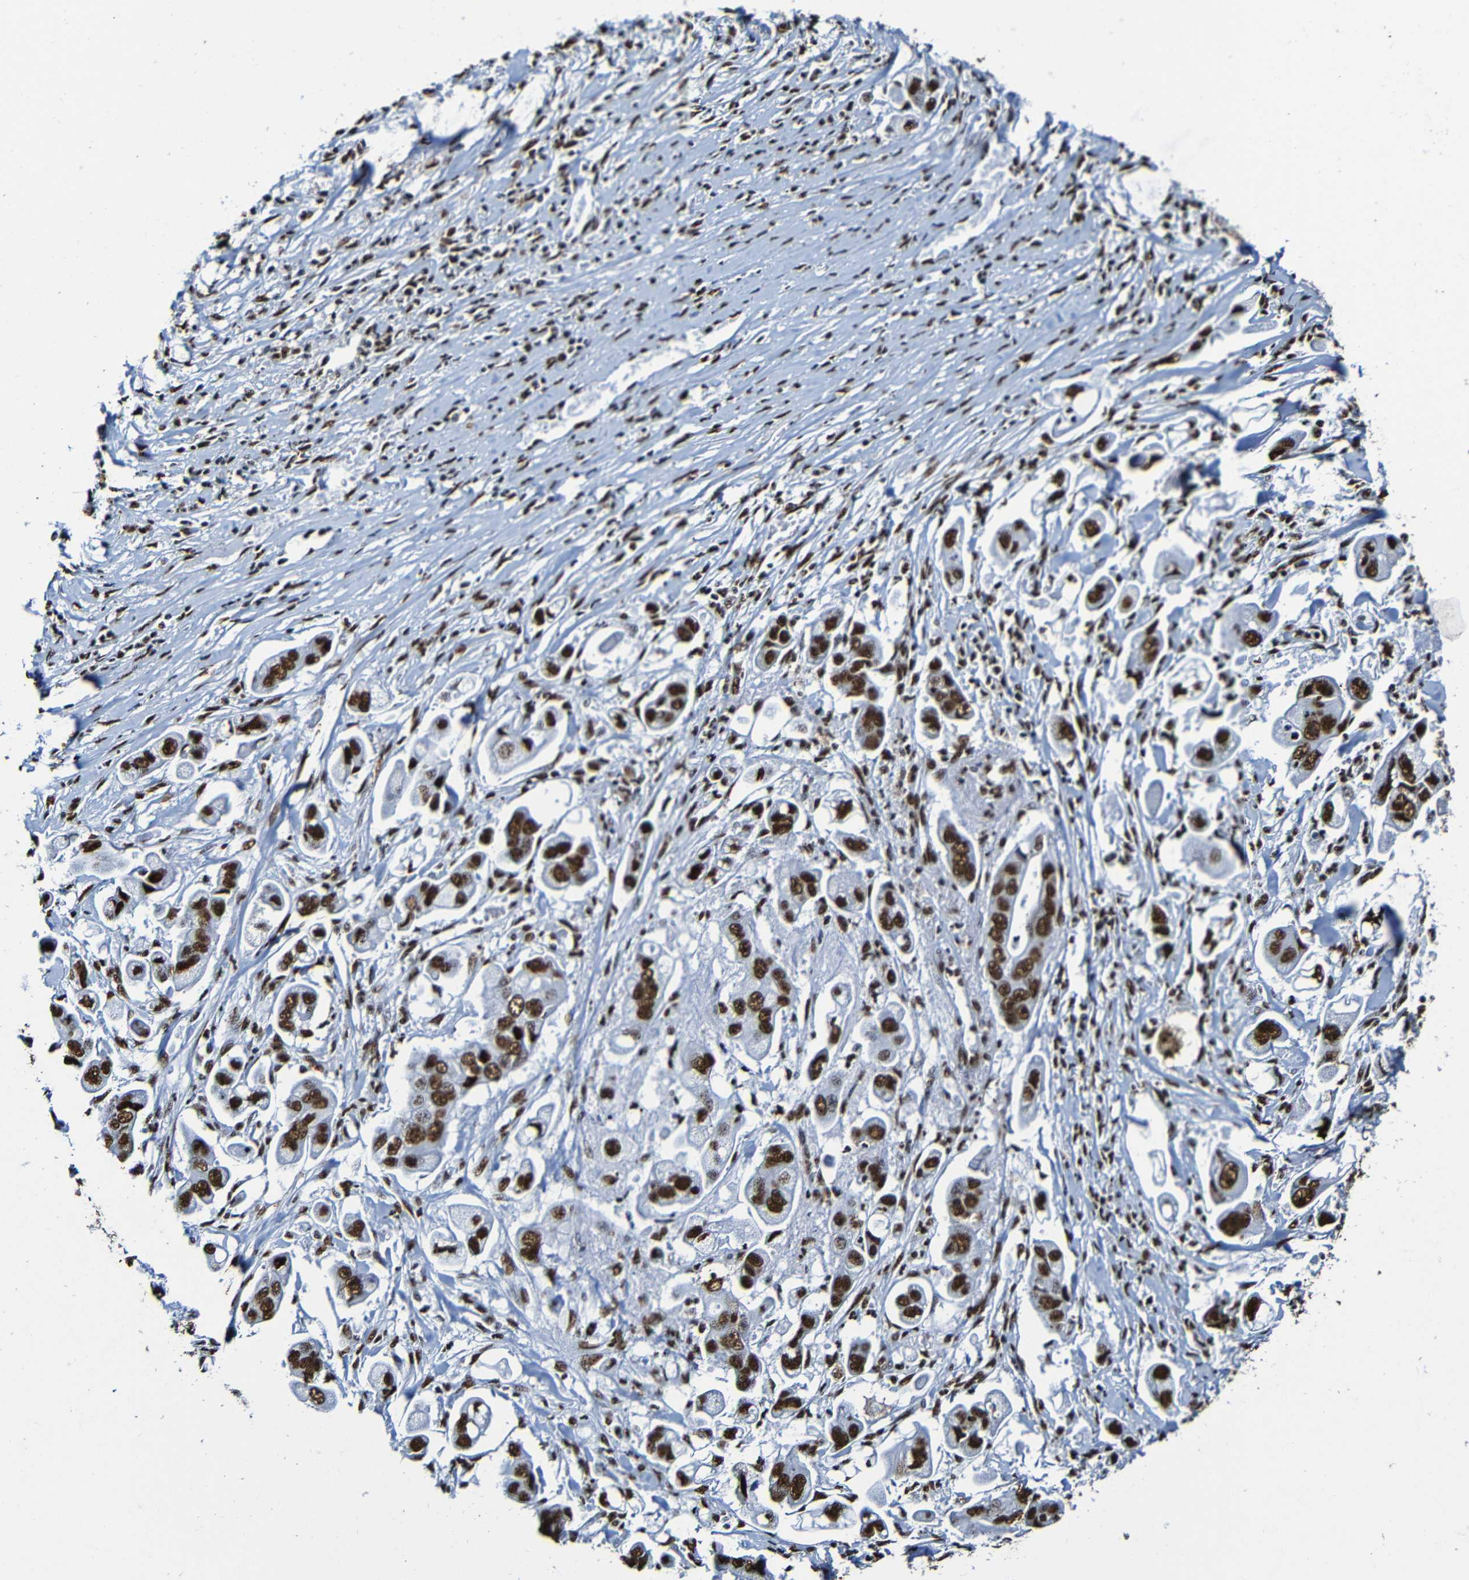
{"staining": {"intensity": "strong", "quantity": ">75%", "location": "nuclear"}, "tissue": "stomach cancer", "cell_type": "Tumor cells", "image_type": "cancer", "snomed": [{"axis": "morphology", "description": "Adenocarcinoma, NOS"}, {"axis": "topography", "description": "Stomach"}], "caption": "Tumor cells demonstrate high levels of strong nuclear positivity in about >75% of cells in stomach adenocarcinoma. (Brightfield microscopy of DAB IHC at high magnification).", "gene": "SRSF3", "patient": {"sex": "male", "age": 62}}